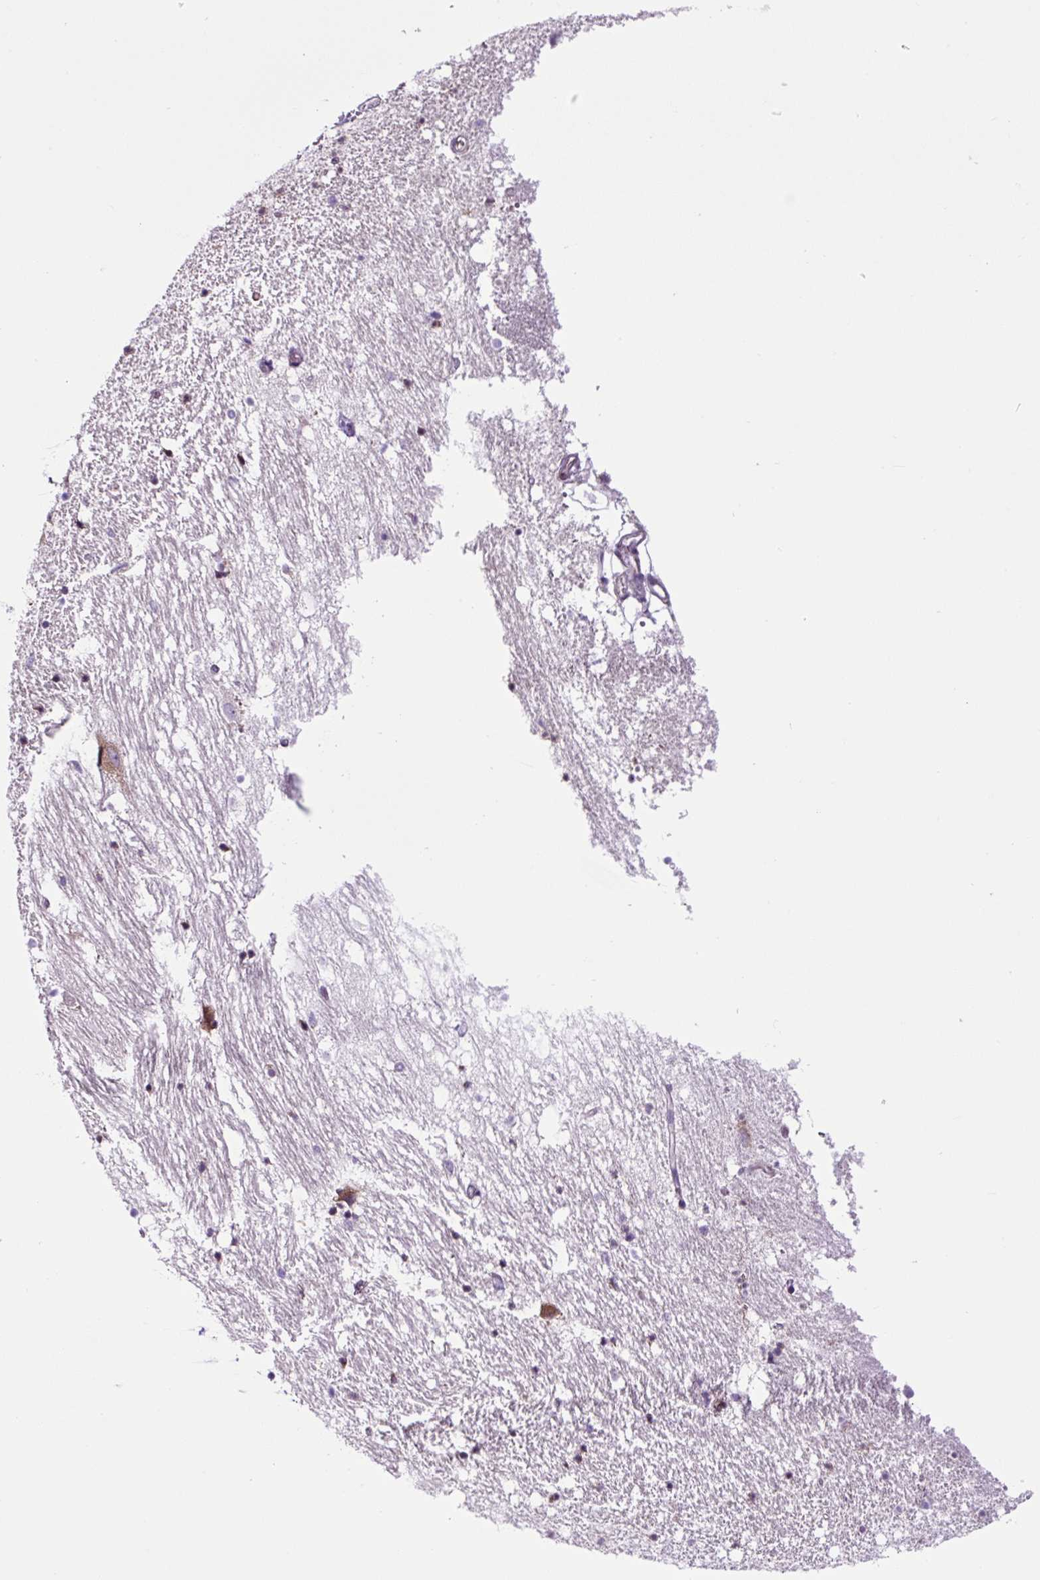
{"staining": {"intensity": "moderate", "quantity": "<25%", "location": "cytoplasmic/membranous"}, "tissue": "caudate", "cell_type": "Glial cells", "image_type": "normal", "snomed": [{"axis": "morphology", "description": "Normal tissue, NOS"}, {"axis": "topography", "description": "Lateral ventricle wall"}], "caption": "Immunohistochemistry (IHC) (DAB) staining of normal human caudate demonstrates moderate cytoplasmic/membranous protein expression in approximately <25% of glial cells.", "gene": "GORASP1", "patient": {"sex": "male", "age": 37}}